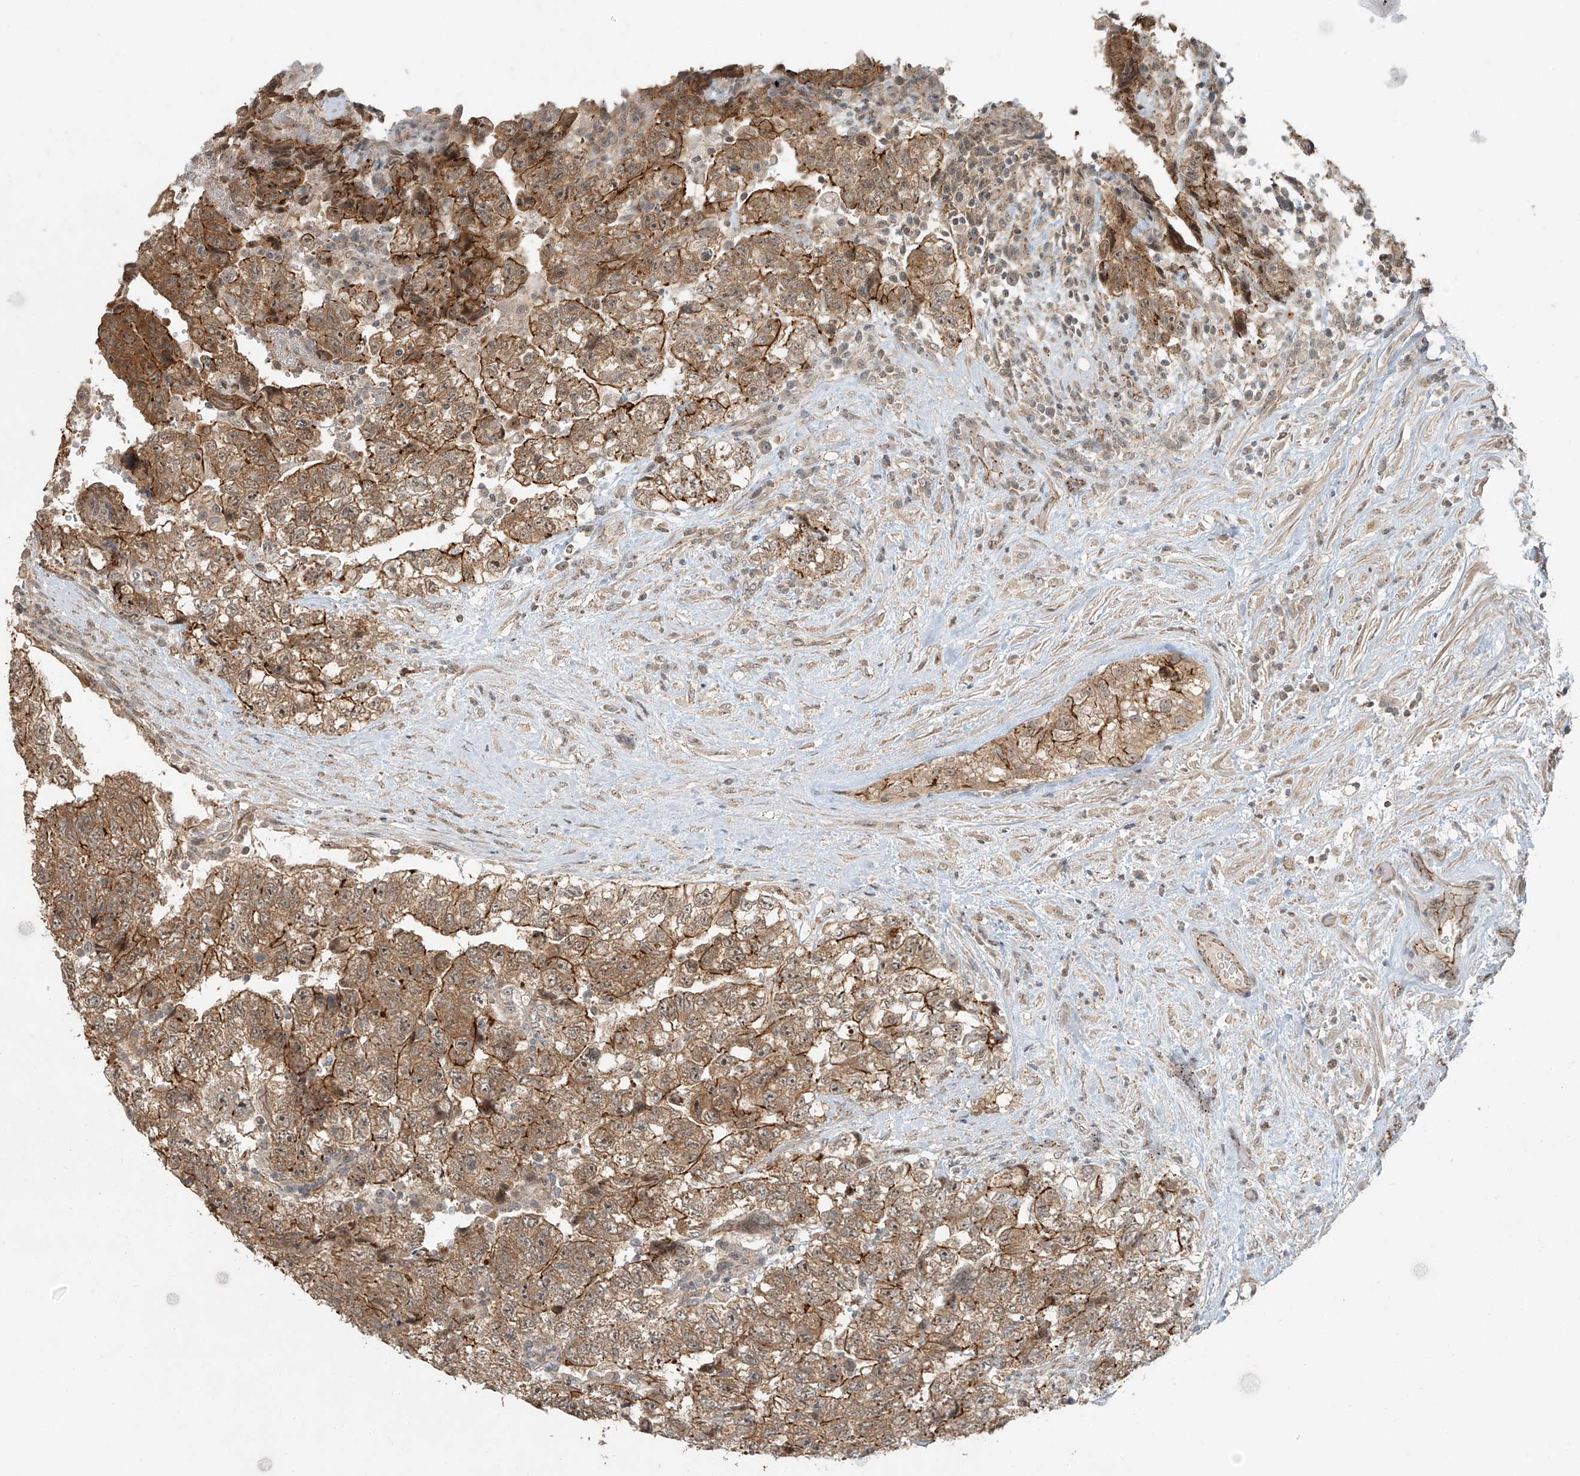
{"staining": {"intensity": "moderate", "quantity": ">75%", "location": "cytoplasmic/membranous"}, "tissue": "testis cancer", "cell_type": "Tumor cells", "image_type": "cancer", "snomed": [{"axis": "morphology", "description": "Carcinoma, Embryonal, NOS"}, {"axis": "topography", "description": "Testis"}], "caption": "DAB immunohistochemical staining of human testis cancer displays moderate cytoplasmic/membranous protein positivity in approximately >75% of tumor cells.", "gene": "ZNF16", "patient": {"sex": "male", "age": 36}}